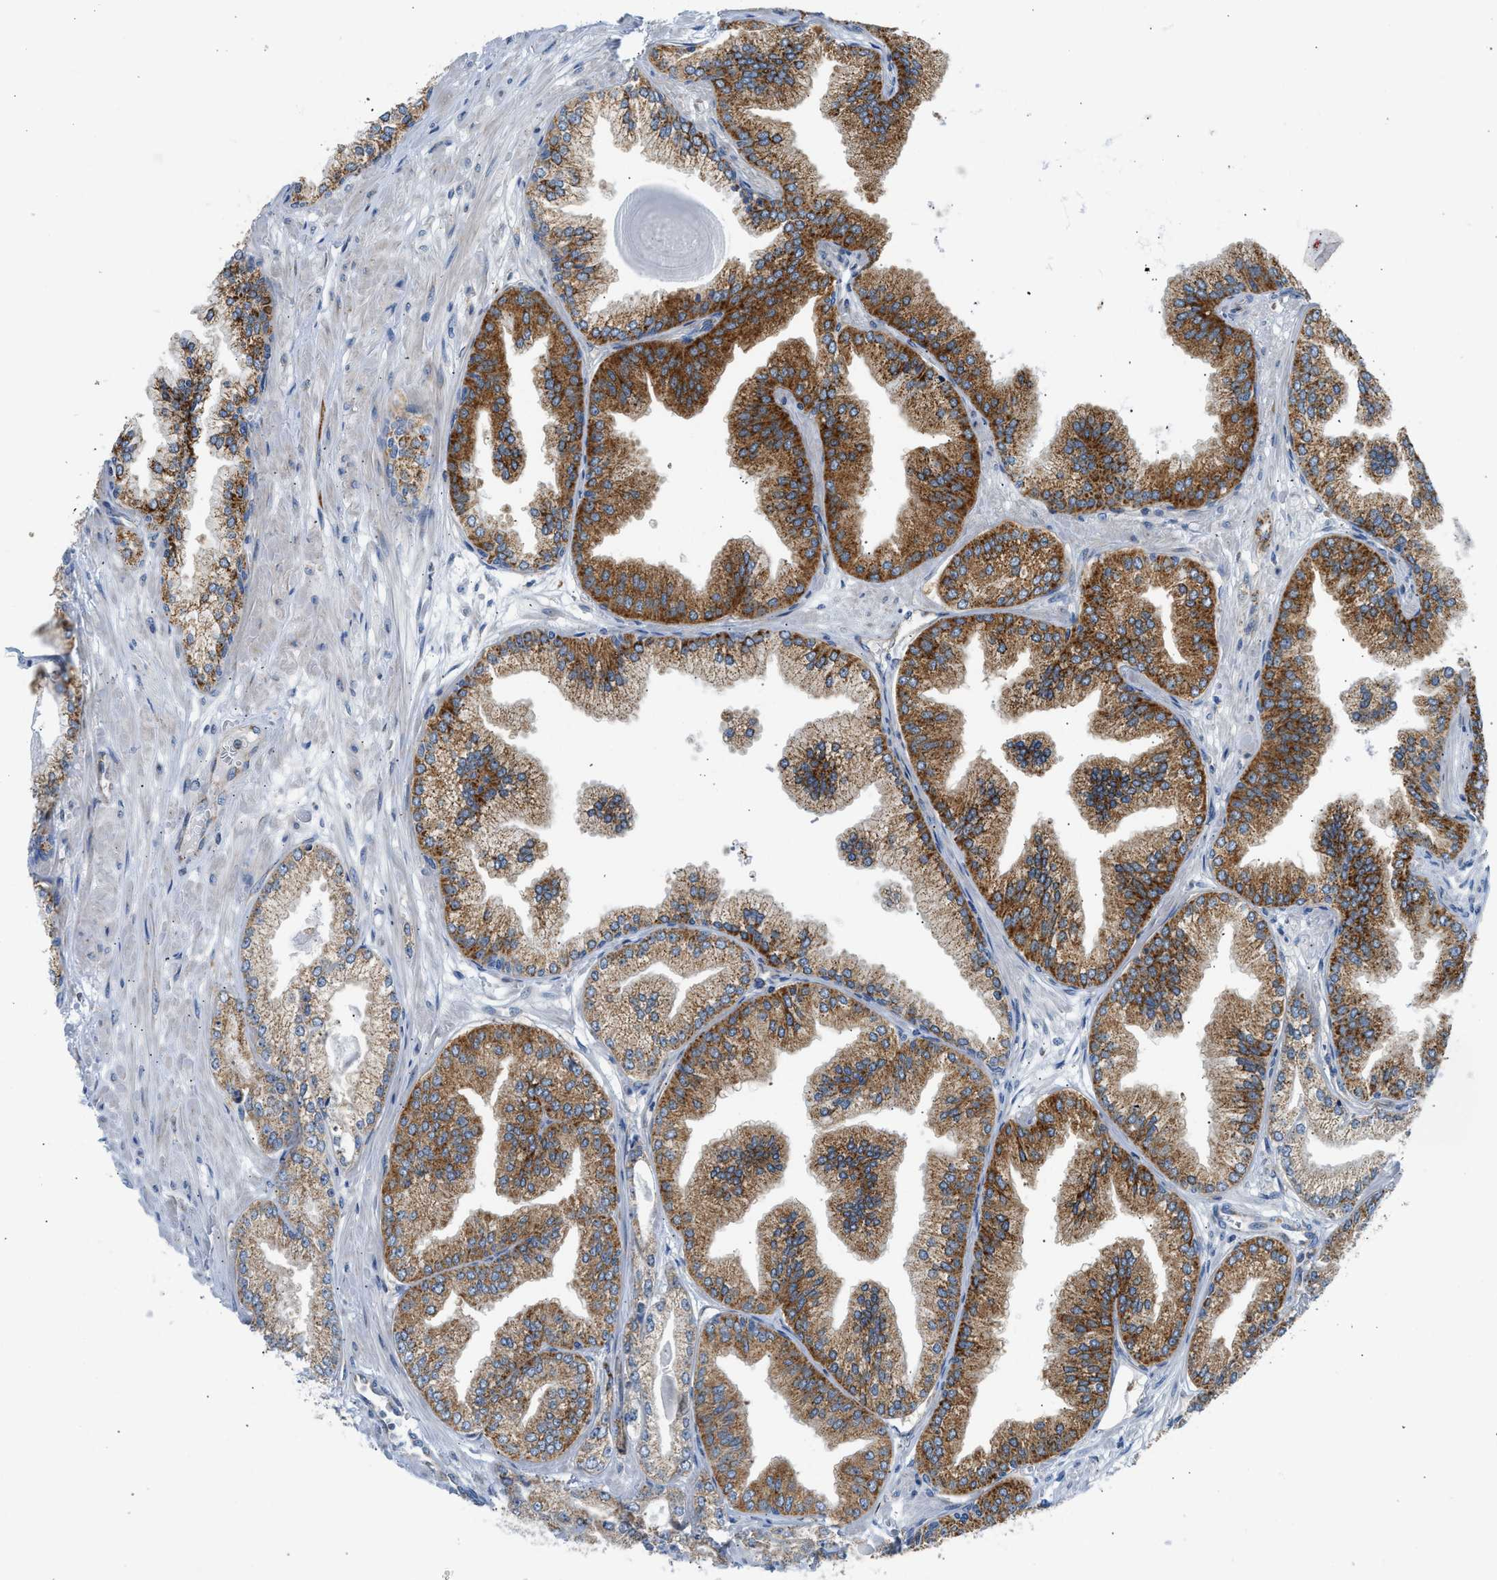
{"staining": {"intensity": "strong", "quantity": ">75%", "location": "cytoplasmic/membranous"}, "tissue": "prostate cancer", "cell_type": "Tumor cells", "image_type": "cancer", "snomed": [{"axis": "morphology", "description": "Adenocarcinoma, Low grade"}, {"axis": "topography", "description": "Prostate"}], "caption": "Immunohistochemical staining of human prostate cancer (adenocarcinoma (low-grade)) reveals strong cytoplasmic/membranous protein positivity in about >75% of tumor cells.", "gene": "CAMKK2", "patient": {"sex": "male", "age": 52}}